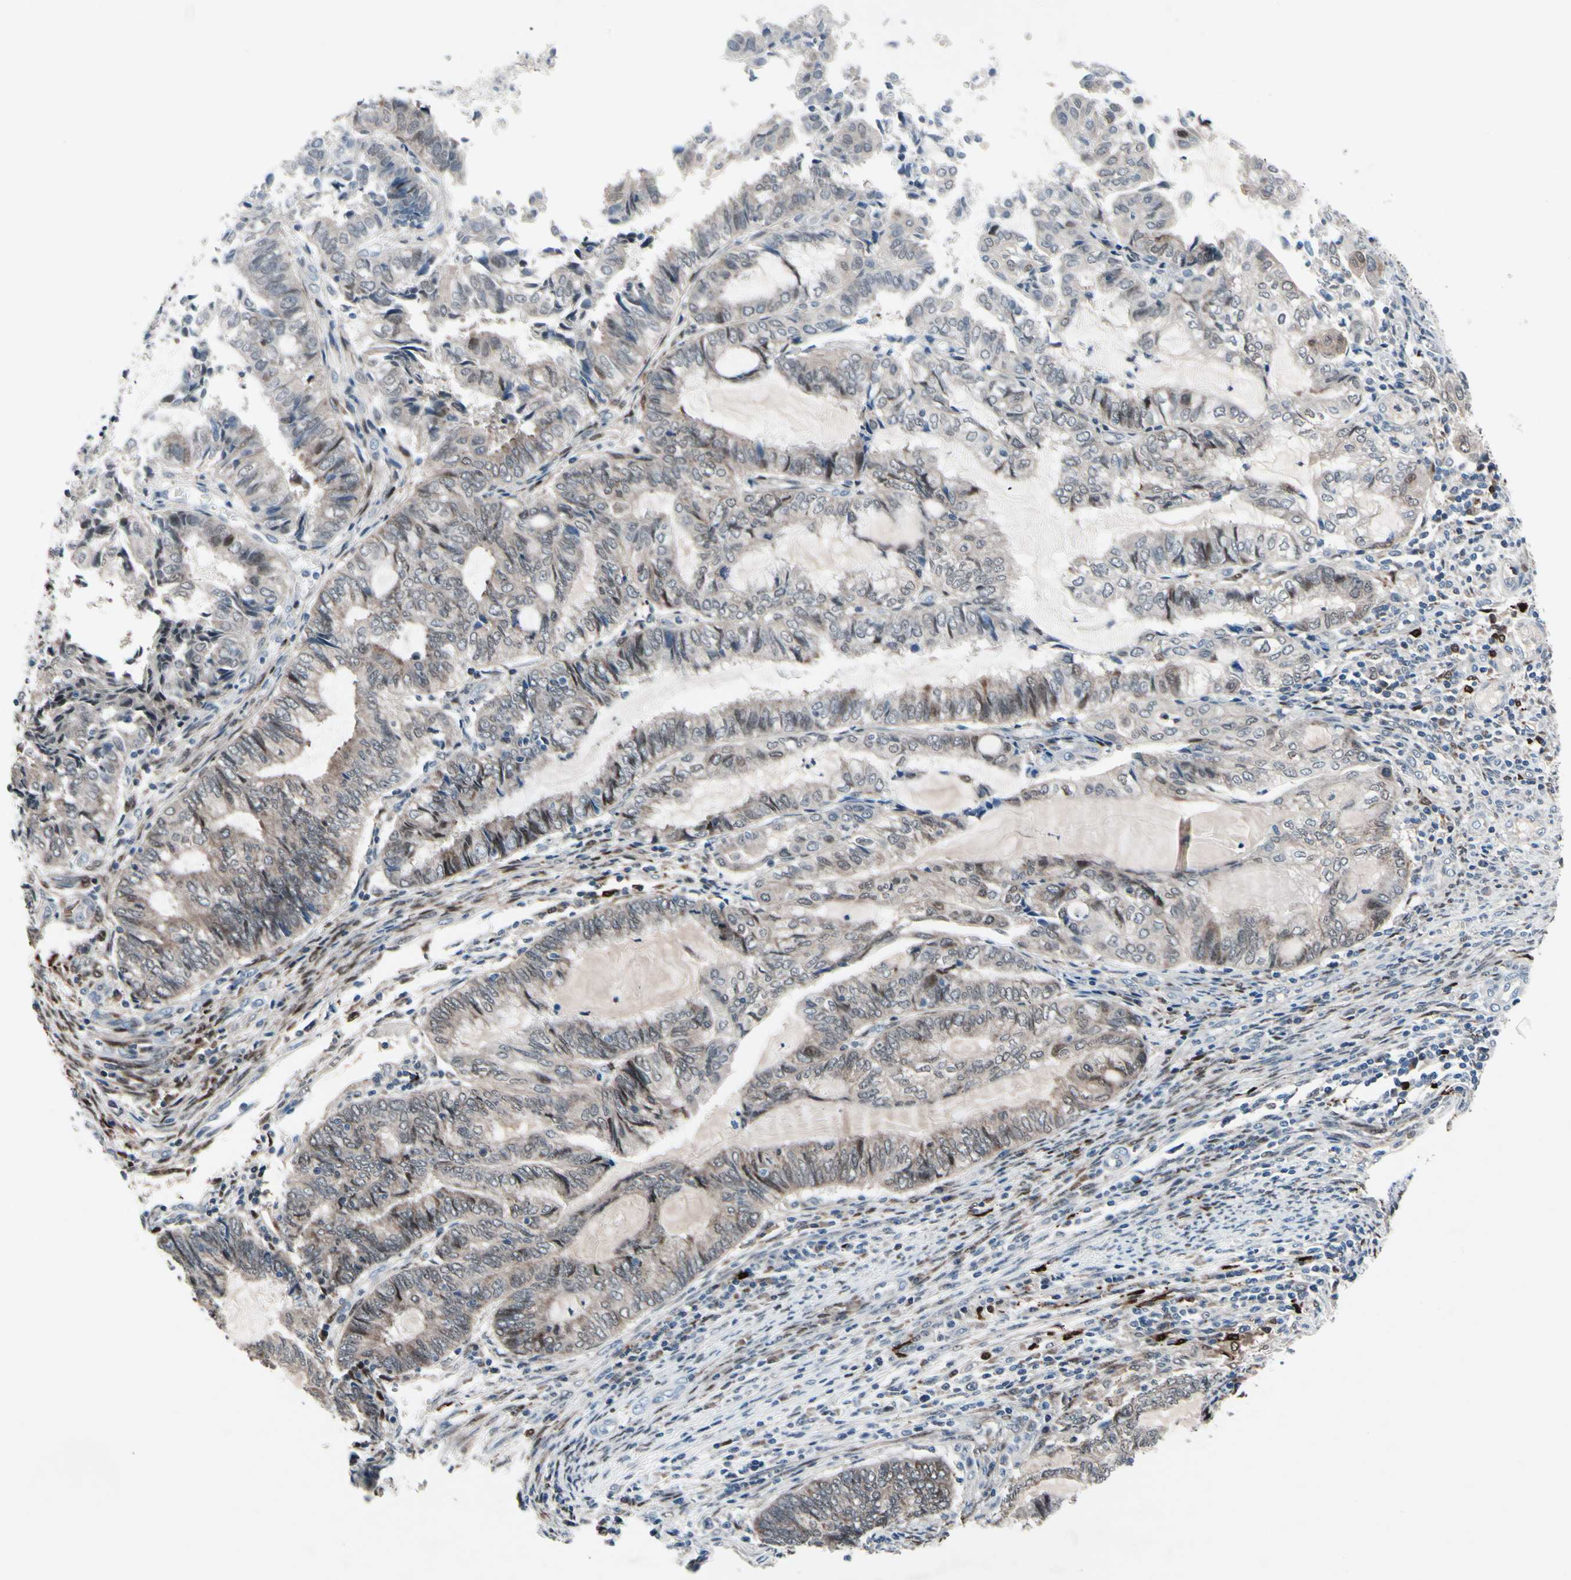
{"staining": {"intensity": "weak", "quantity": "25%-75%", "location": "cytoplasmic/membranous"}, "tissue": "endometrial cancer", "cell_type": "Tumor cells", "image_type": "cancer", "snomed": [{"axis": "morphology", "description": "Adenocarcinoma, NOS"}, {"axis": "topography", "description": "Uterus"}, {"axis": "topography", "description": "Endometrium"}], "caption": "Immunohistochemistry (IHC) photomicrograph of endometrial cancer (adenocarcinoma) stained for a protein (brown), which shows low levels of weak cytoplasmic/membranous positivity in approximately 25%-75% of tumor cells.", "gene": "TXN", "patient": {"sex": "female", "age": 70}}